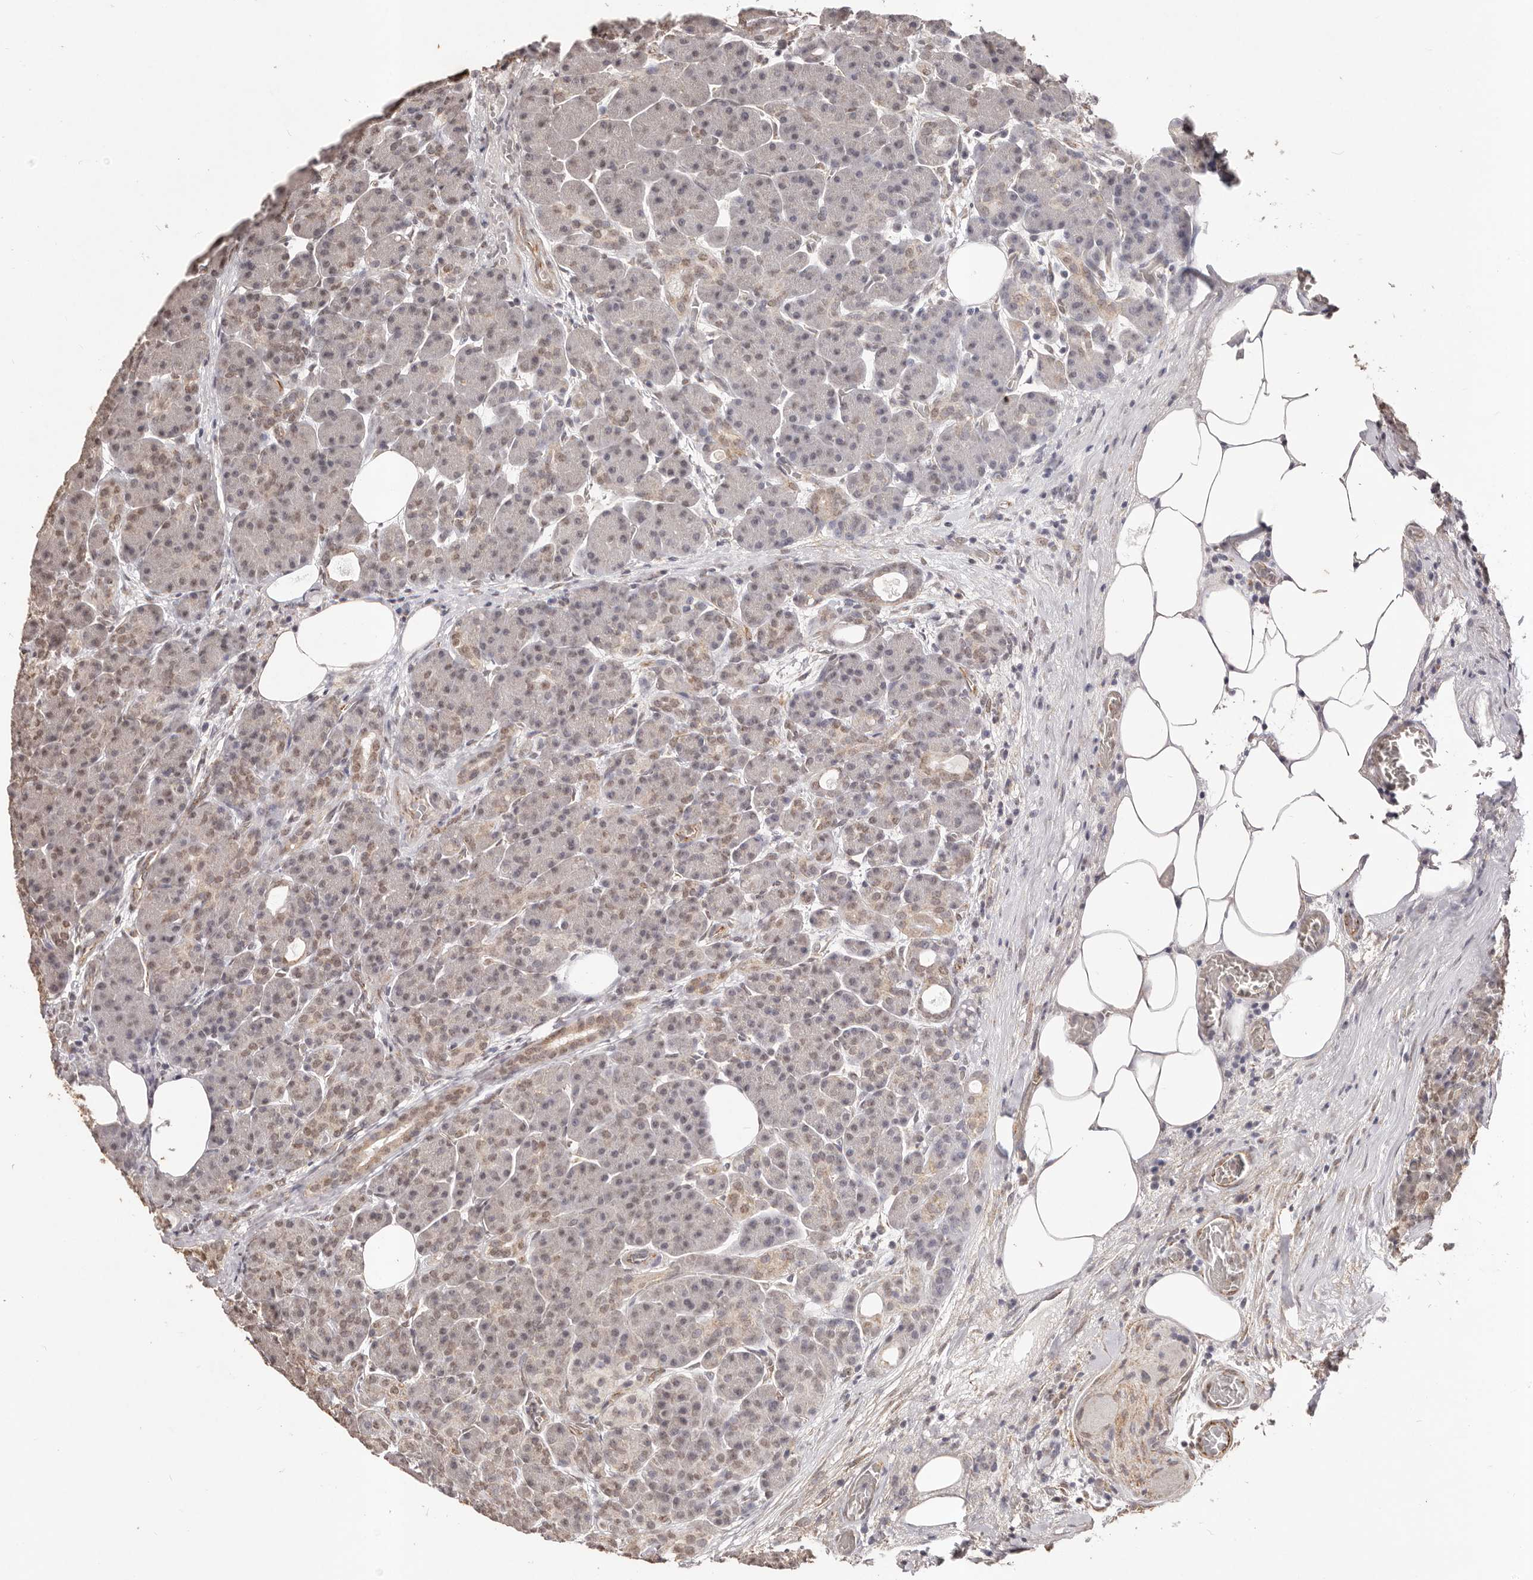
{"staining": {"intensity": "moderate", "quantity": "<25%", "location": "nuclear"}, "tissue": "pancreas", "cell_type": "Exocrine glandular cells", "image_type": "normal", "snomed": [{"axis": "morphology", "description": "Normal tissue, NOS"}, {"axis": "topography", "description": "Pancreas"}], "caption": "Immunohistochemical staining of normal pancreas shows low levels of moderate nuclear staining in about <25% of exocrine glandular cells.", "gene": "RPS6KA5", "patient": {"sex": "male", "age": 63}}